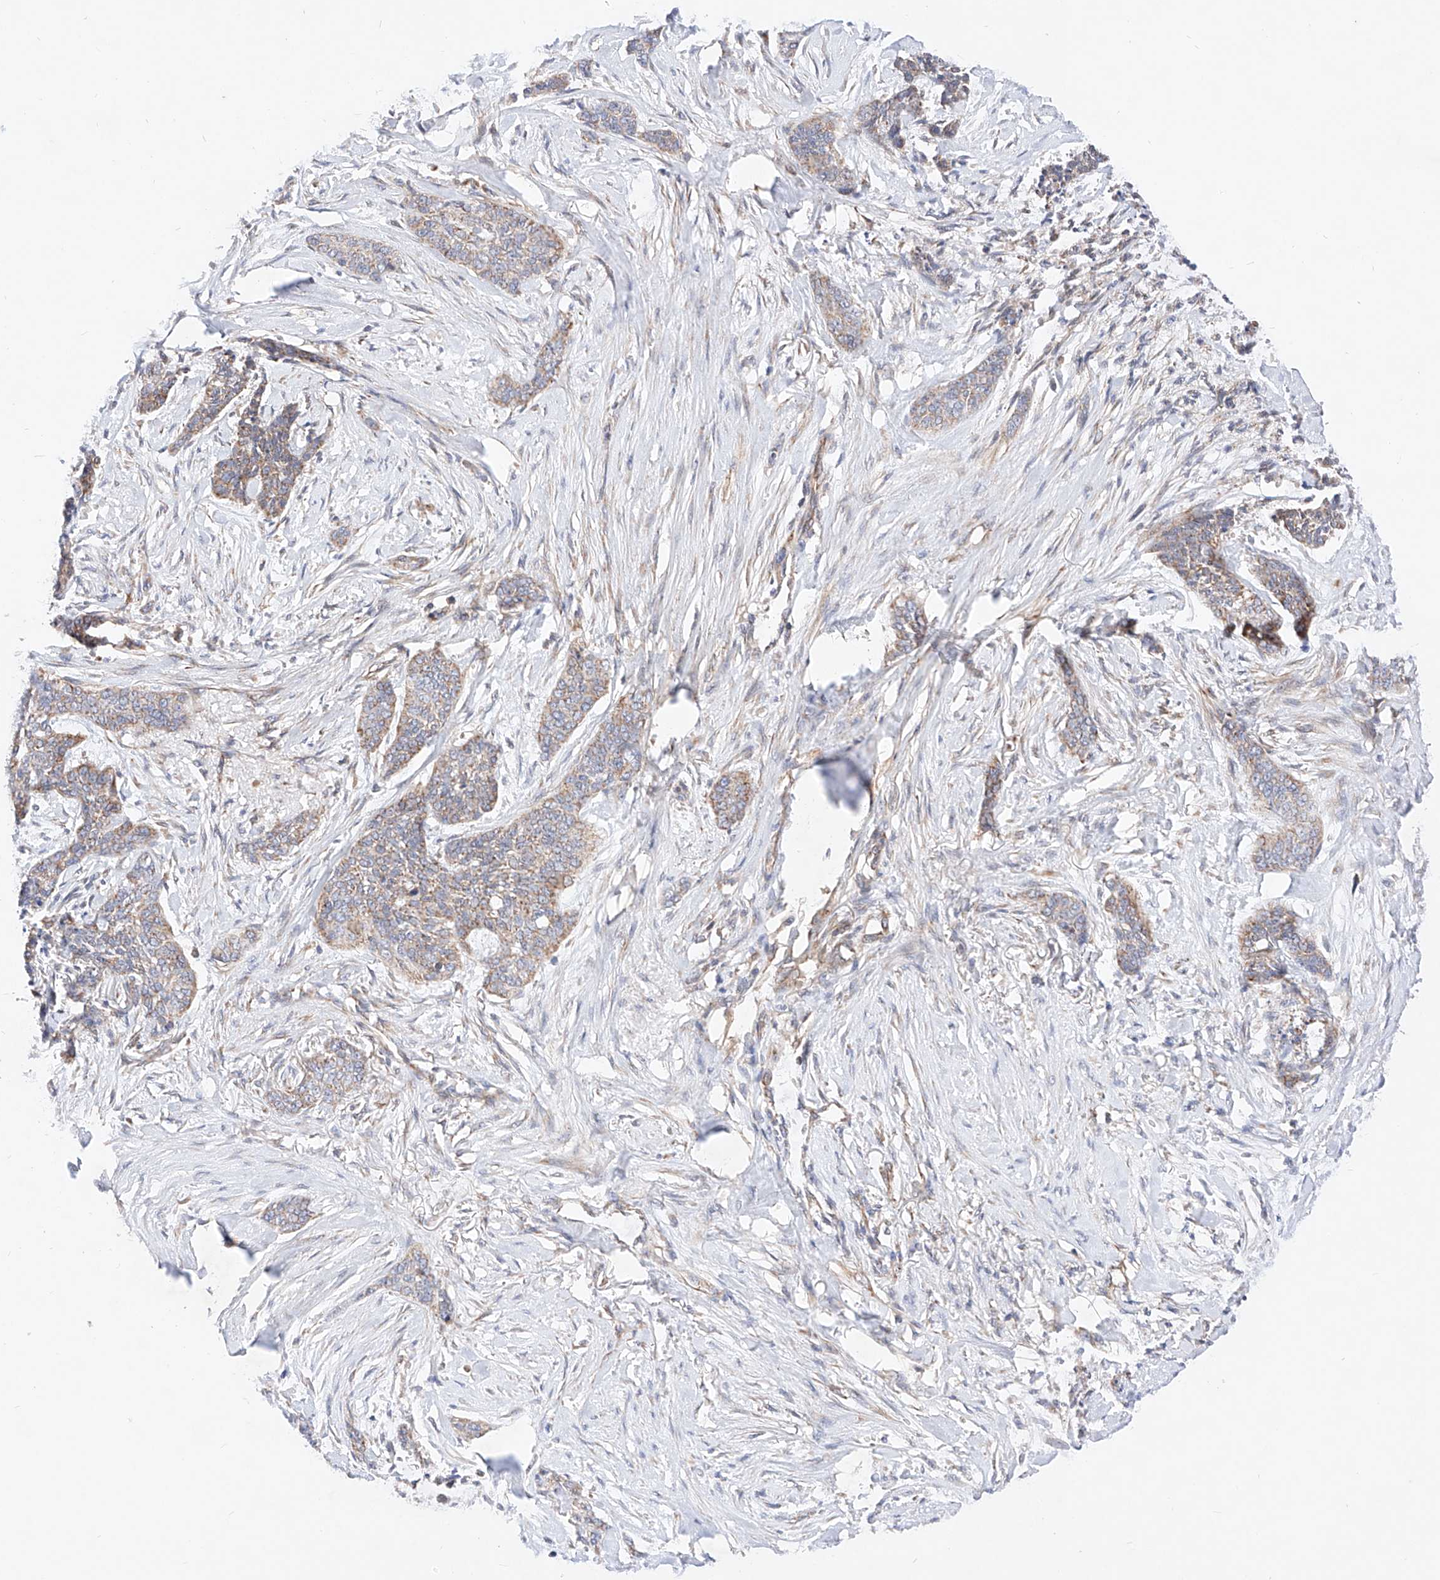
{"staining": {"intensity": "weak", "quantity": ">75%", "location": "cytoplasmic/membranous"}, "tissue": "skin cancer", "cell_type": "Tumor cells", "image_type": "cancer", "snomed": [{"axis": "morphology", "description": "Basal cell carcinoma"}, {"axis": "topography", "description": "Skin"}], "caption": "Human skin cancer stained for a protein (brown) demonstrates weak cytoplasmic/membranous positive staining in about >75% of tumor cells.", "gene": "NR1D1", "patient": {"sex": "female", "age": 64}}